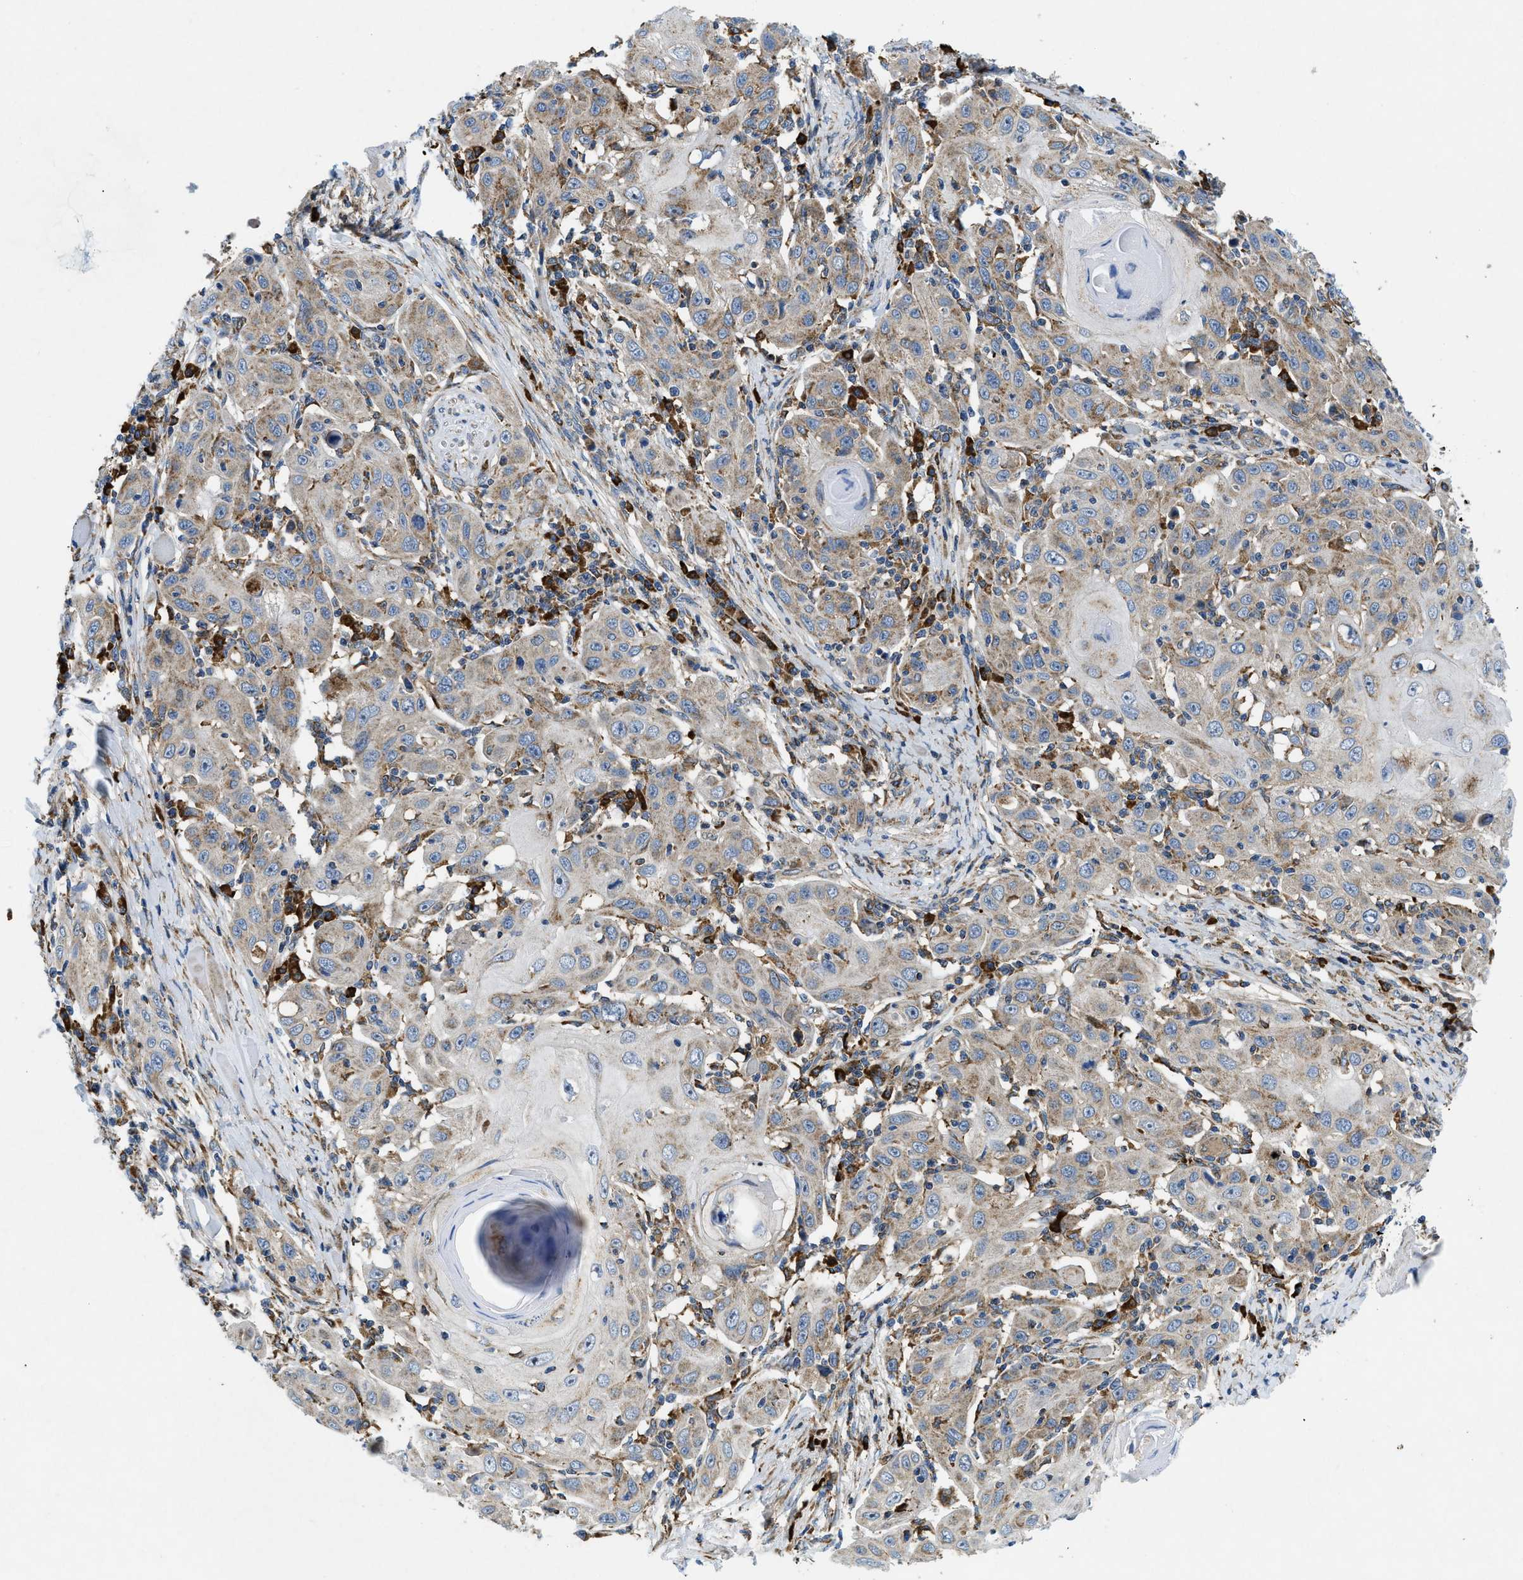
{"staining": {"intensity": "moderate", "quantity": "<25%", "location": "cytoplasmic/membranous"}, "tissue": "skin cancer", "cell_type": "Tumor cells", "image_type": "cancer", "snomed": [{"axis": "morphology", "description": "Squamous cell carcinoma, NOS"}, {"axis": "topography", "description": "Skin"}], "caption": "This is an image of immunohistochemistry staining of skin squamous cell carcinoma, which shows moderate staining in the cytoplasmic/membranous of tumor cells.", "gene": "CSPG4", "patient": {"sex": "female", "age": 88}}